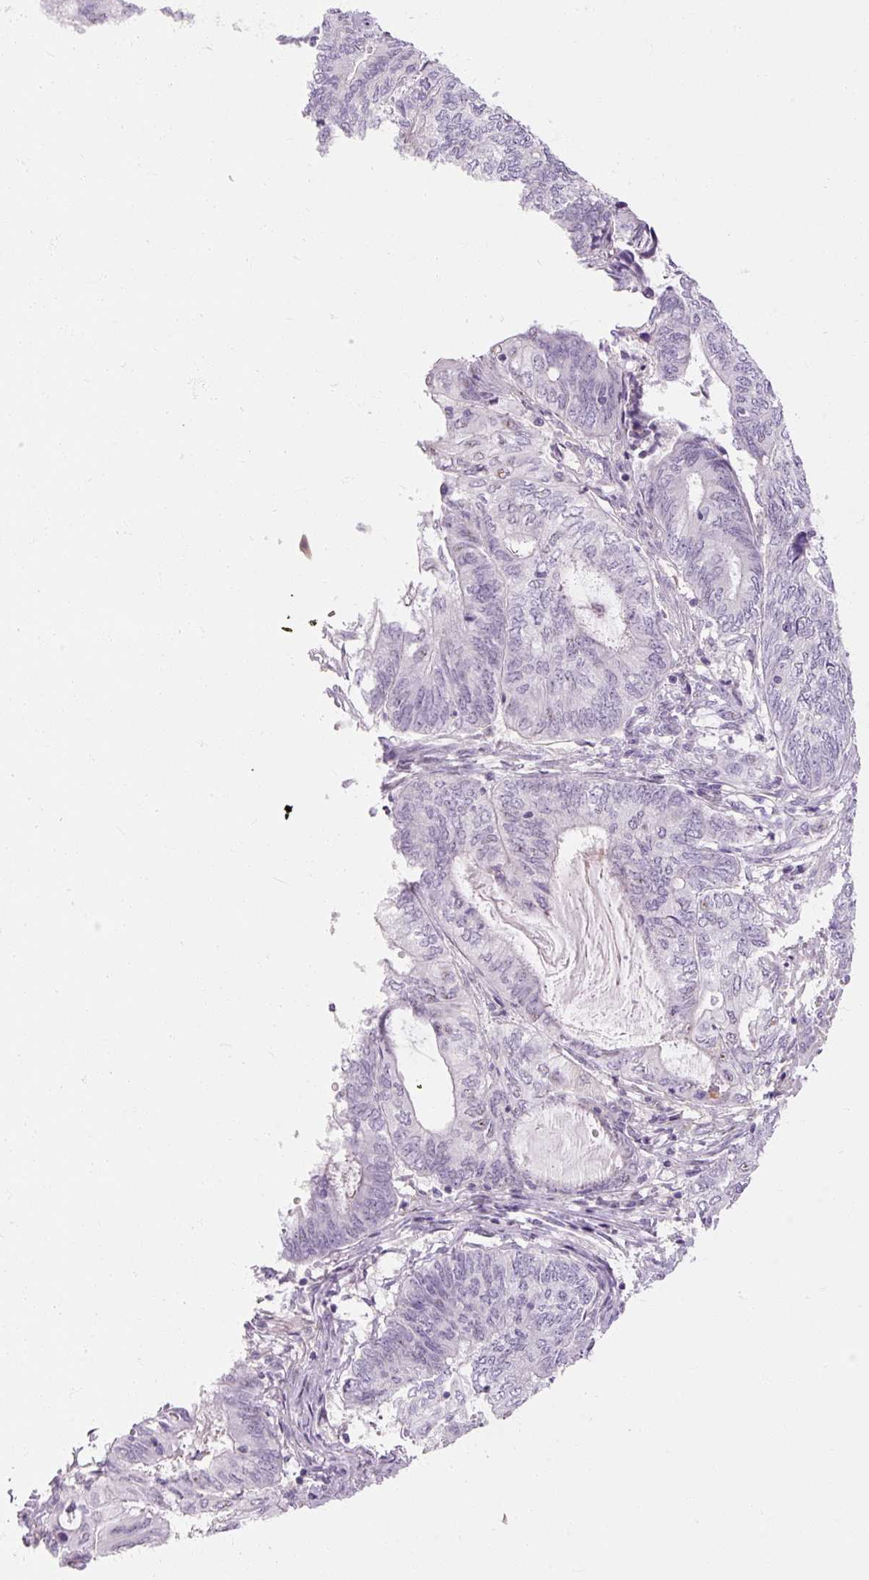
{"staining": {"intensity": "negative", "quantity": "none", "location": "none"}, "tissue": "endometrial cancer", "cell_type": "Tumor cells", "image_type": "cancer", "snomed": [{"axis": "morphology", "description": "Adenocarcinoma, NOS"}, {"axis": "topography", "description": "Uterus"}, {"axis": "topography", "description": "Endometrium"}], "caption": "A micrograph of human adenocarcinoma (endometrial) is negative for staining in tumor cells.", "gene": "NFE2L3", "patient": {"sex": "female", "age": 70}}